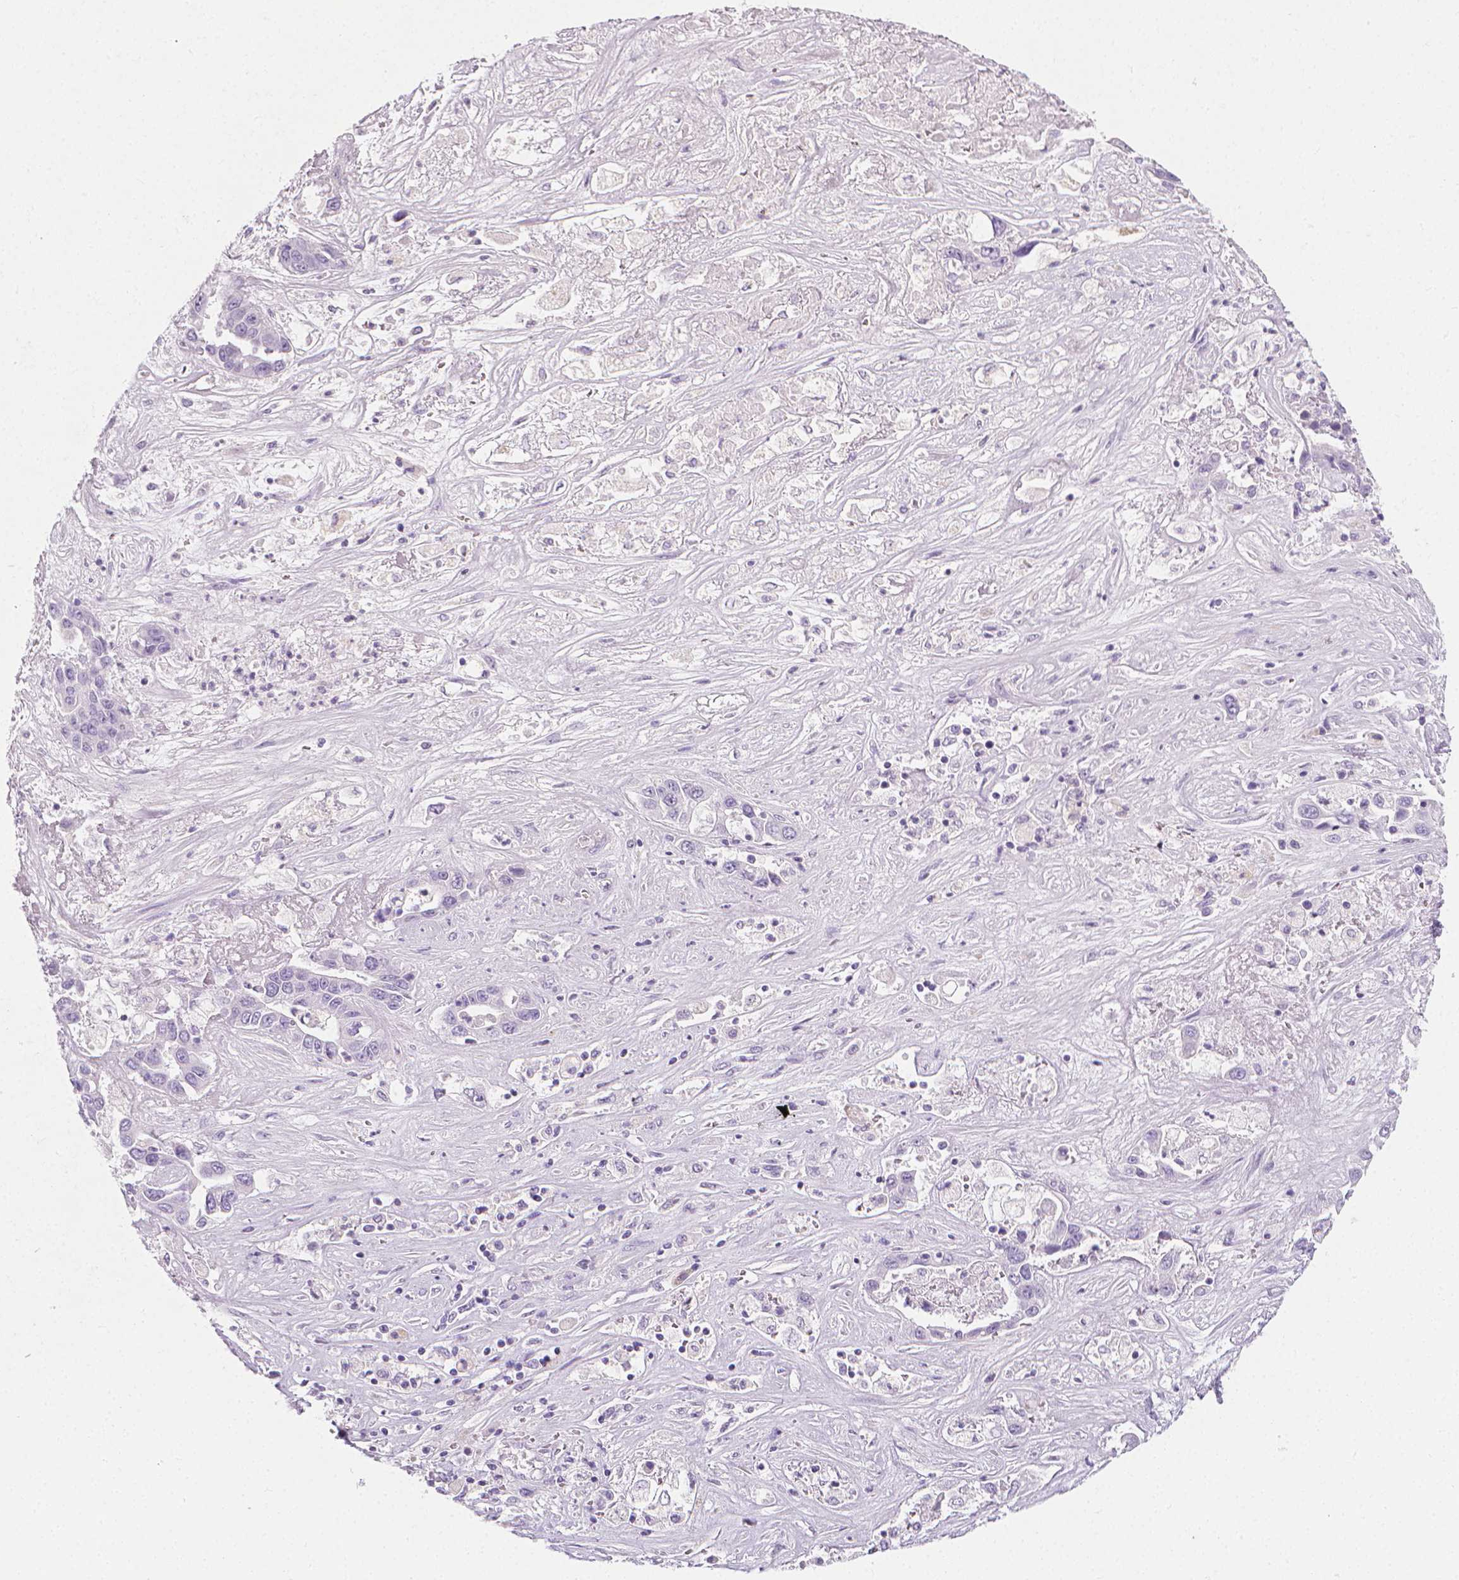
{"staining": {"intensity": "negative", "quantity": "none", "location": "none"}, "tissue": "liver cancer", "cell_type": "Tumor cells", "image_type": "cancer", "snomed": [{"axis": "morphology", "description": "Cholangiocarcinoma"}, {"axis": "topography", "description": "Liver"}], "caption": "Immunohistochemistry of human liver cancer (cholangiocarcinoma) demonstrates no expression in tumor cells.", "gene": "DCAF8L1", "patient": {"sex": "female", "age": 52}}